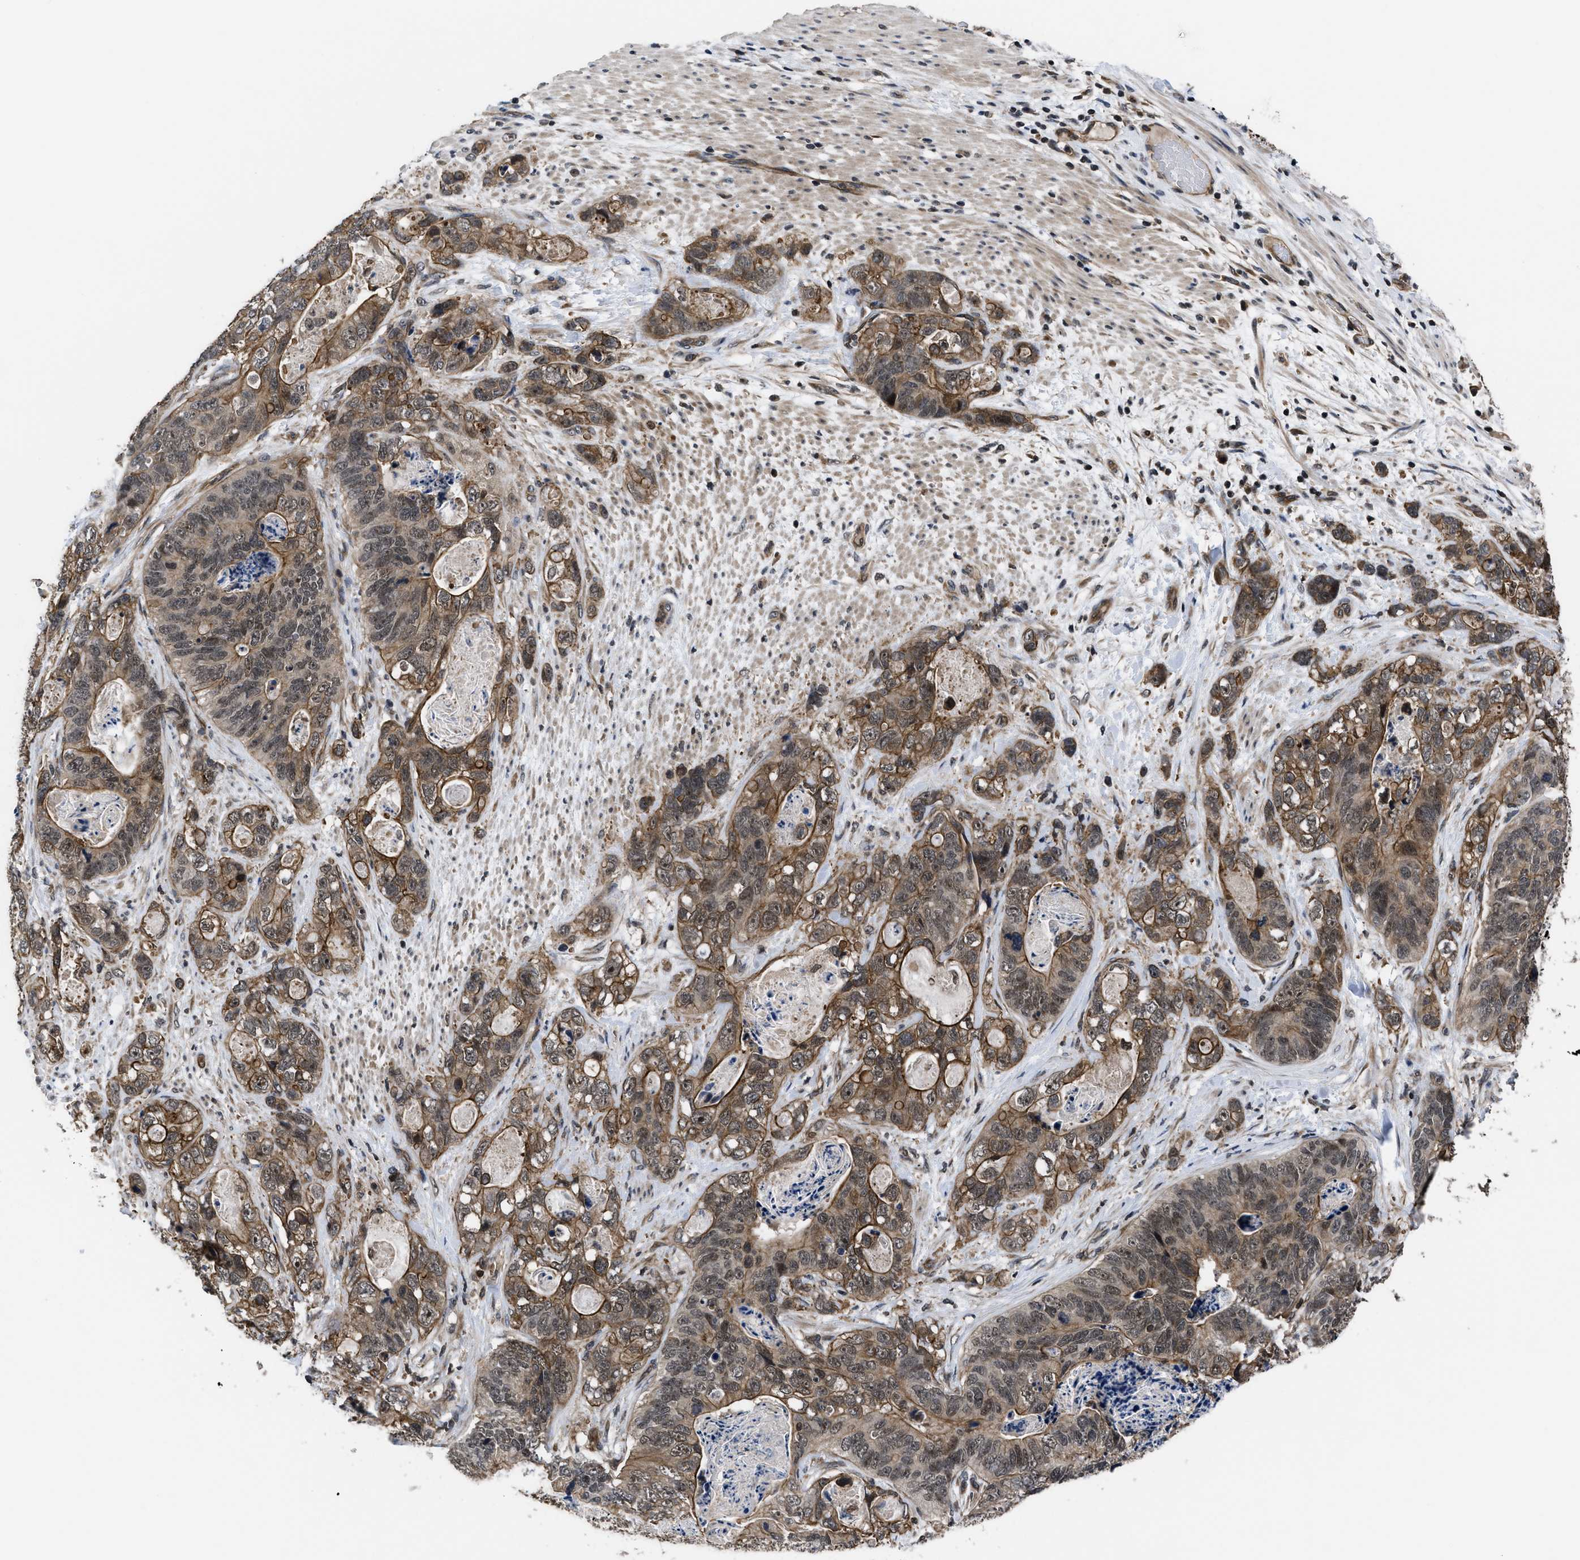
{"staining": {"intensity": "weak", "quantity": ">75%", "location": "cytoplasmic/membranous,nuclear"}, "tissue": "stomach cancer", "cell_type": "Tumor cells", "image_type": "cancer", "snomed": [{"axis": "morphology", "description": "Normal tissue, NOS"}, {"axis": "morphology", "description": "Adenocarcinoma, NOS"}, {"axis": "topography", "description": "Stomach"}], "caption": "A brown stain labels weak cytoplasmic/membranous and nuclear staining of a protein in stomach cancer (adenocarcinoma) tumor cells.", "gene": "DNAJC14", "patient": {"sex": "female", "age": 89}}